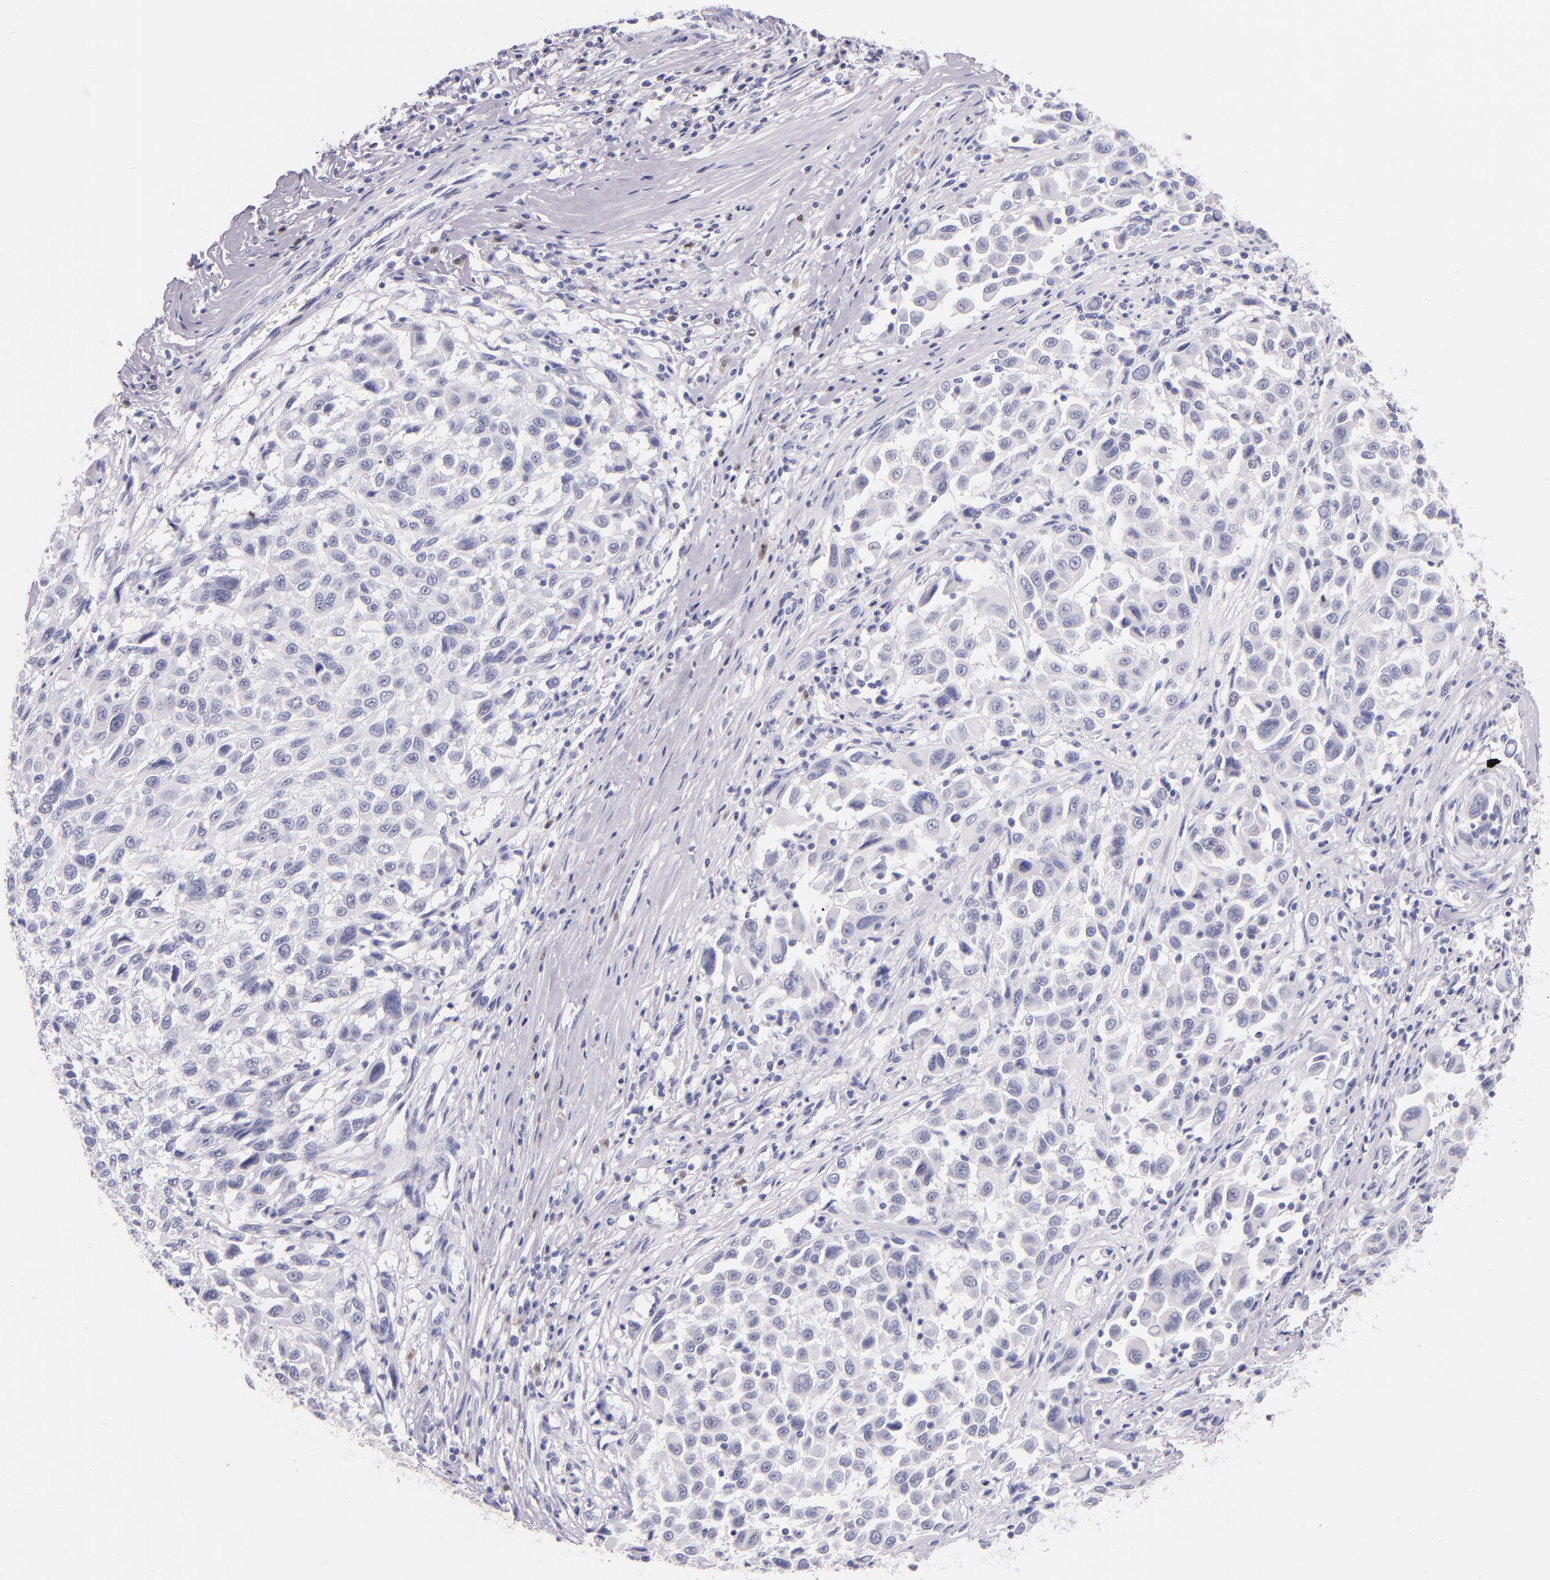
{"staining": {"intensity": "negative", "quantity": "none", "location": "none"}, "tissue": "melanoma", "cell_type": "Tumor cells", "image_type": "cancer", "snomed": [{"axis": "morphology", "description": "Malignant melanoma, Metastatic site"}, {"axis": "topography", "description": "Lymph node"}], "caption": "Tumor cells show no significant expression in melanoma. (Brightfield microscopy of DAB immunohistochemistry at high magnification).", "gene": "IRF4", "patient": {"sex": "male", "age": 61}}